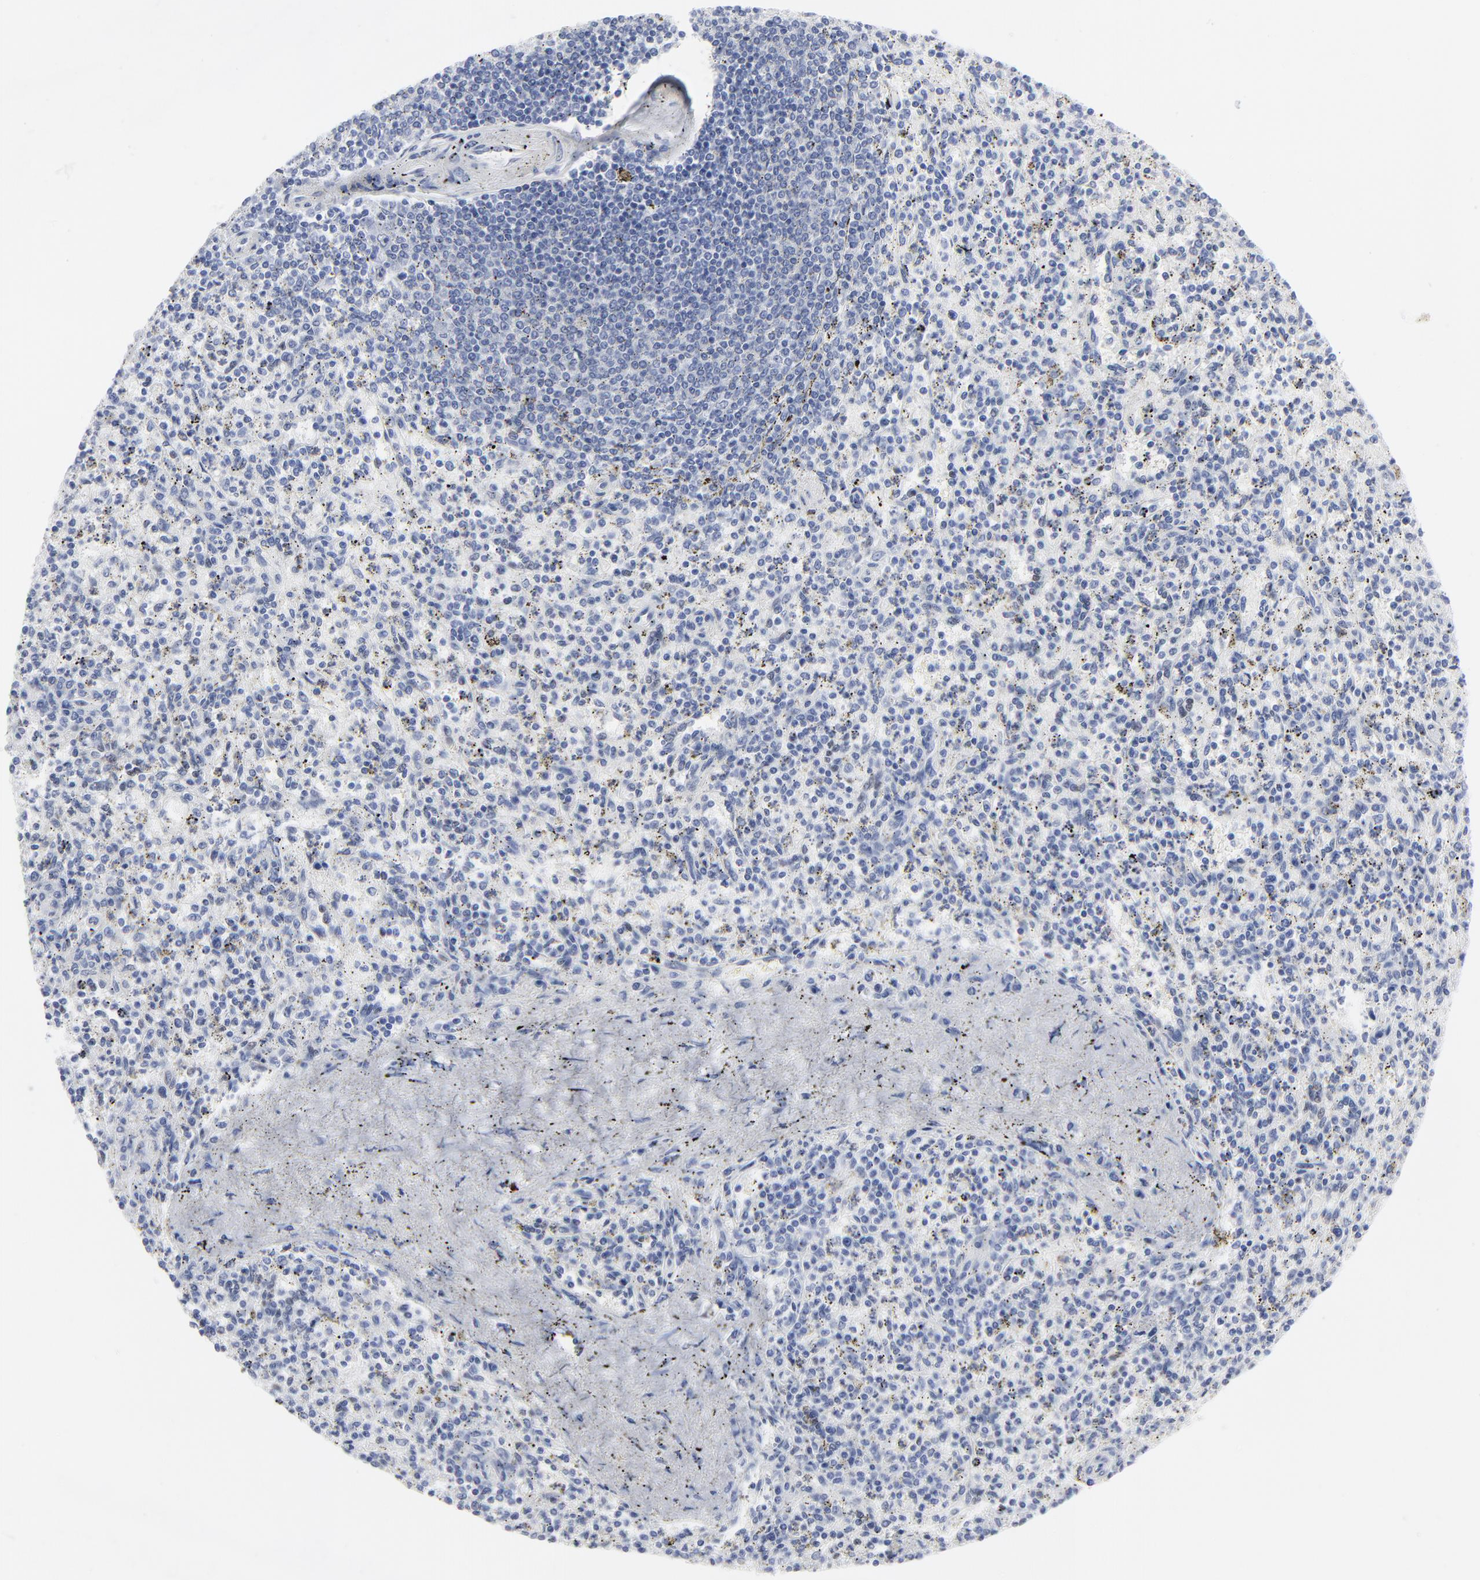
{"staining": {"intensity": "negative", "quantity": "none", "location": "none"}, "tissue": "spleen", "cell_type": "Cells in red pulp", "image_type": "normal", "snomed": [{"axis": "morphology", "description": "Normal tissue, NOS"}, {"axis": "topography", "description": "Spleen"}], "caption": "Cells in red pulp are negative for brown protein staining in benign spleen. (Stains: DAB immunohistochemistry (IHC) with hematoxylin counter stain, Microscopy: brightfield microscopy at high magnification).", "gene": "JUN", "patient": {"sex": "male", "age": 72}}